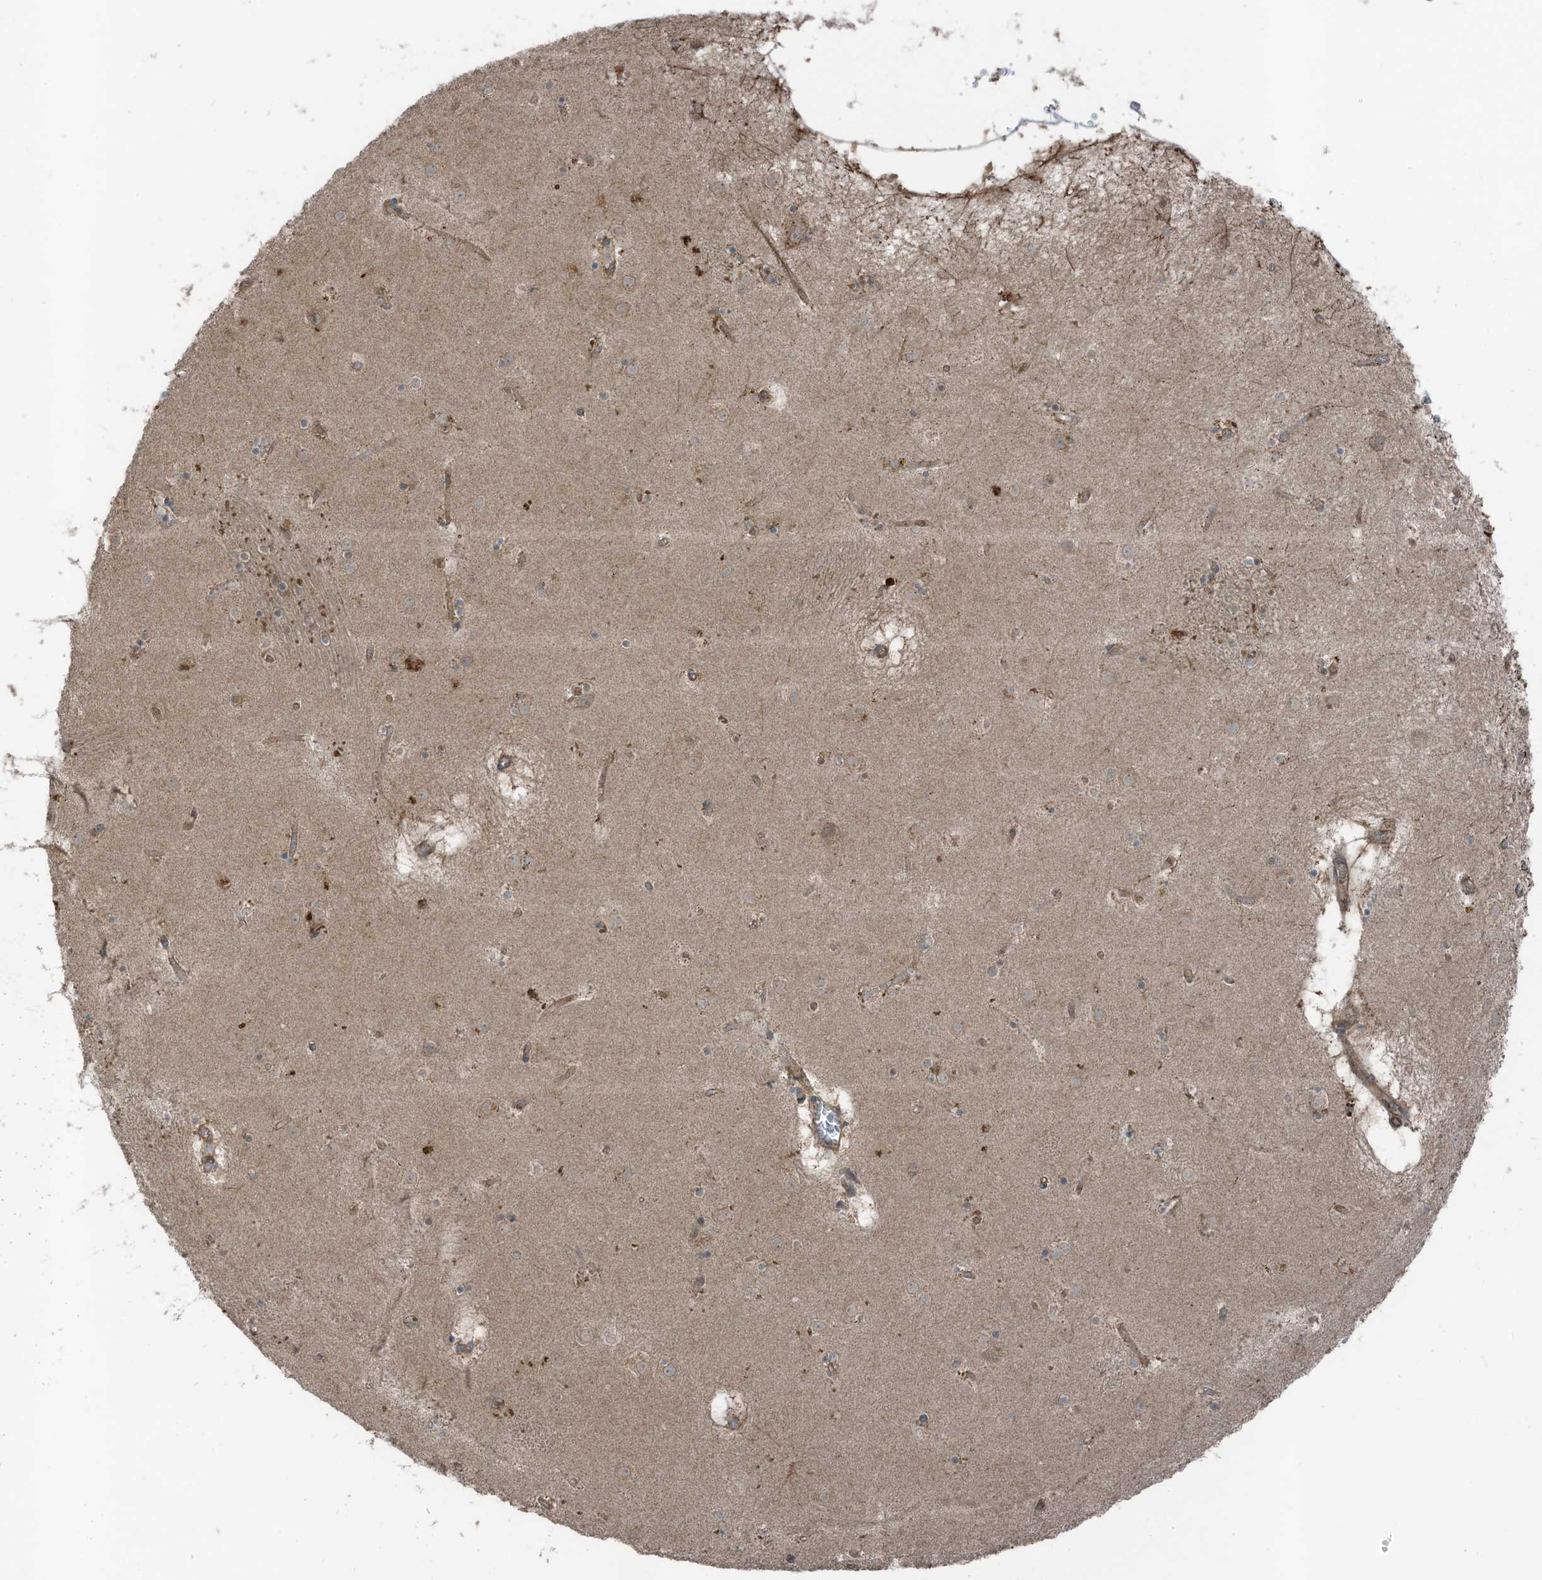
{"staining": {"intensity": "weak", "quantity": "<25%", "location": "cytoplasmic/membranous"}, "tissue": "caudate", "cell_type": "Glial cells", "image_type": "normal", "snomed": [{"axis": "morphology", "description": "Normal tissue, NOS"}, {"axis": "topography", "description": "Lateral ventricle wall"}], "caption": "The immunohistochemistry image has no significant positivity in glial cells of caudate. (DAB immunohistochemistry (IHC) with hematoxylin counter stain).", "gene": "TXNDC9", "patient": {"sex": "male", "age": 70}}